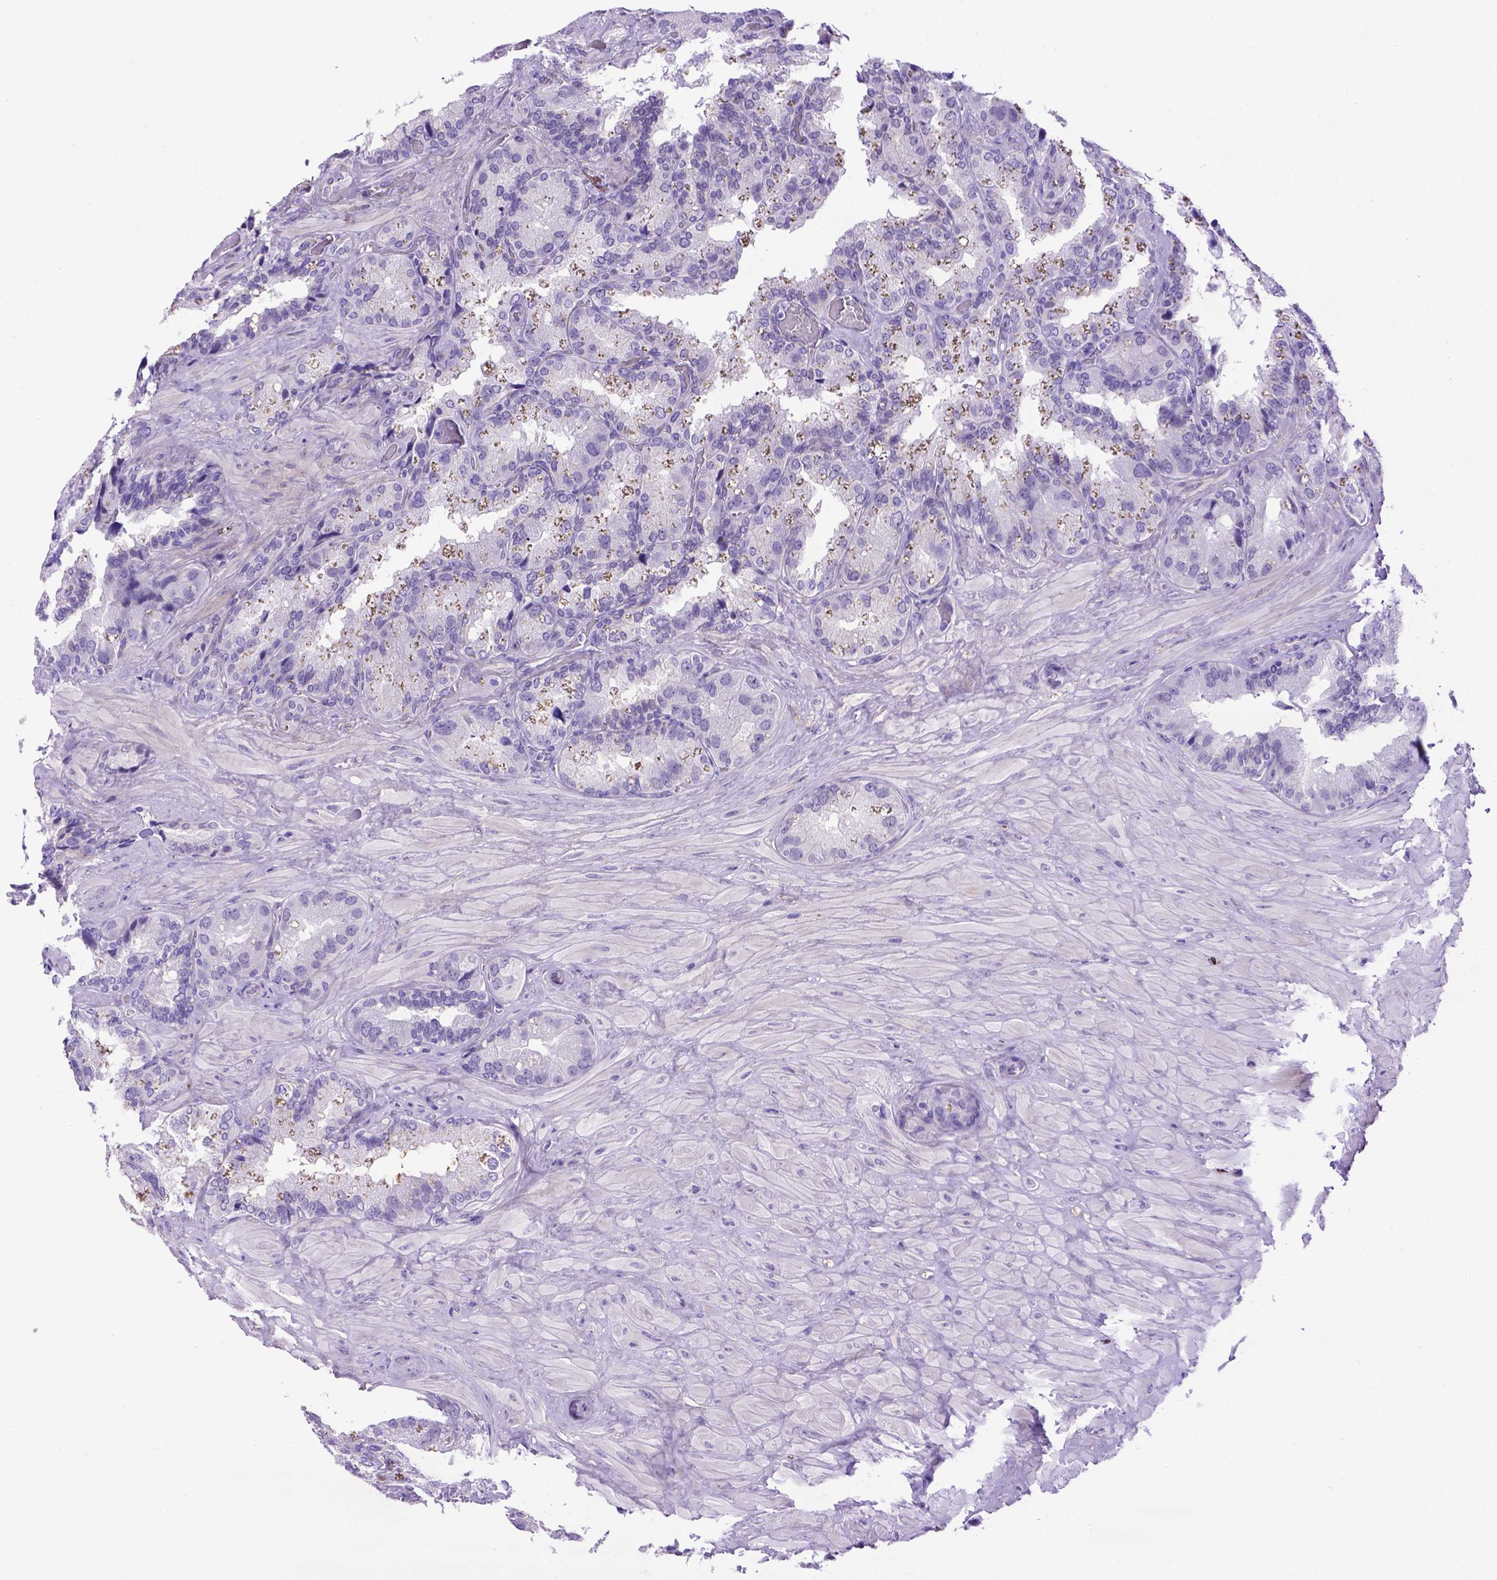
{"staining": {"intensity": "negative", "quantity": "none", "location": "none"}, "tissue": "seminal vesicle", "cell_type": "Glandular cells", "image_type": "normal", "snomed": [{"axis": "morphology", "description": "Normal tissue, NOS"}, {"axis": "topography", "description": "Seminal veicle"}], "caption": "Immunohistochemical staining of benign human seminal vesicle demonstrates no significant expression in glandular cells. (IHC, brightfield microscopy, high magnification).", "gene": "ADAM12", "patient": {"sex": "male", "age": 60}}